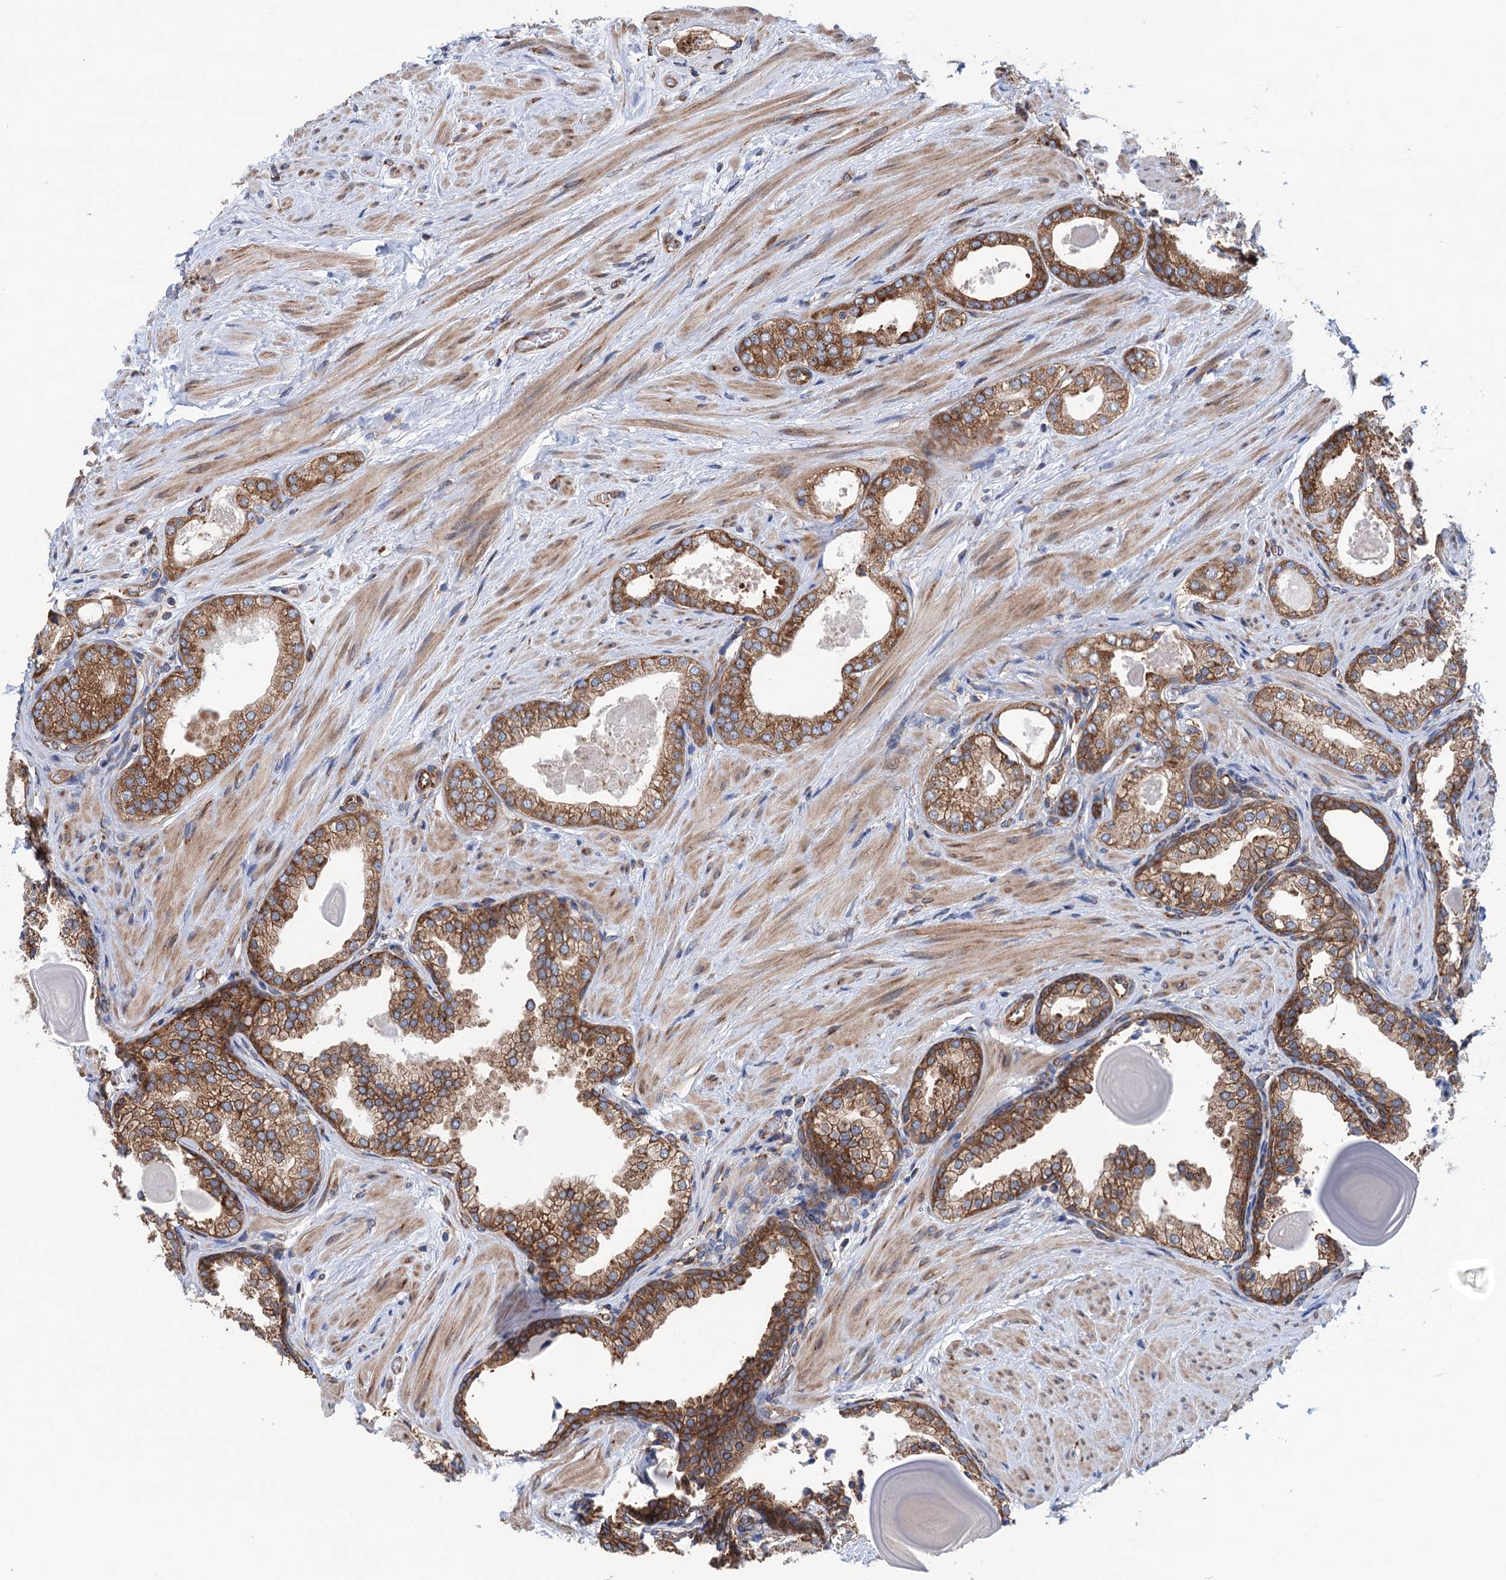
{"staining": {"intensity": "moderate", "quantity": ">75%", "location": "cytoplasmic/membranous"}, "tissue": "prostate", "cell_type": "Glandular cells", "image_type": "normal", "snomed": [{"axis": "morphology", "description": "Normal tissue, NOS"}, {"axis": "topography", "description": "Prostate"}], "caption": "Approximately >75% of glandular cells in normal prostate reveal moderate cytoplasmic/membranous protein staining as visualized by brown immunohistochemical staining.", "gene": "SLC12A7", "patient": {"sex": "male", "age": 48}}